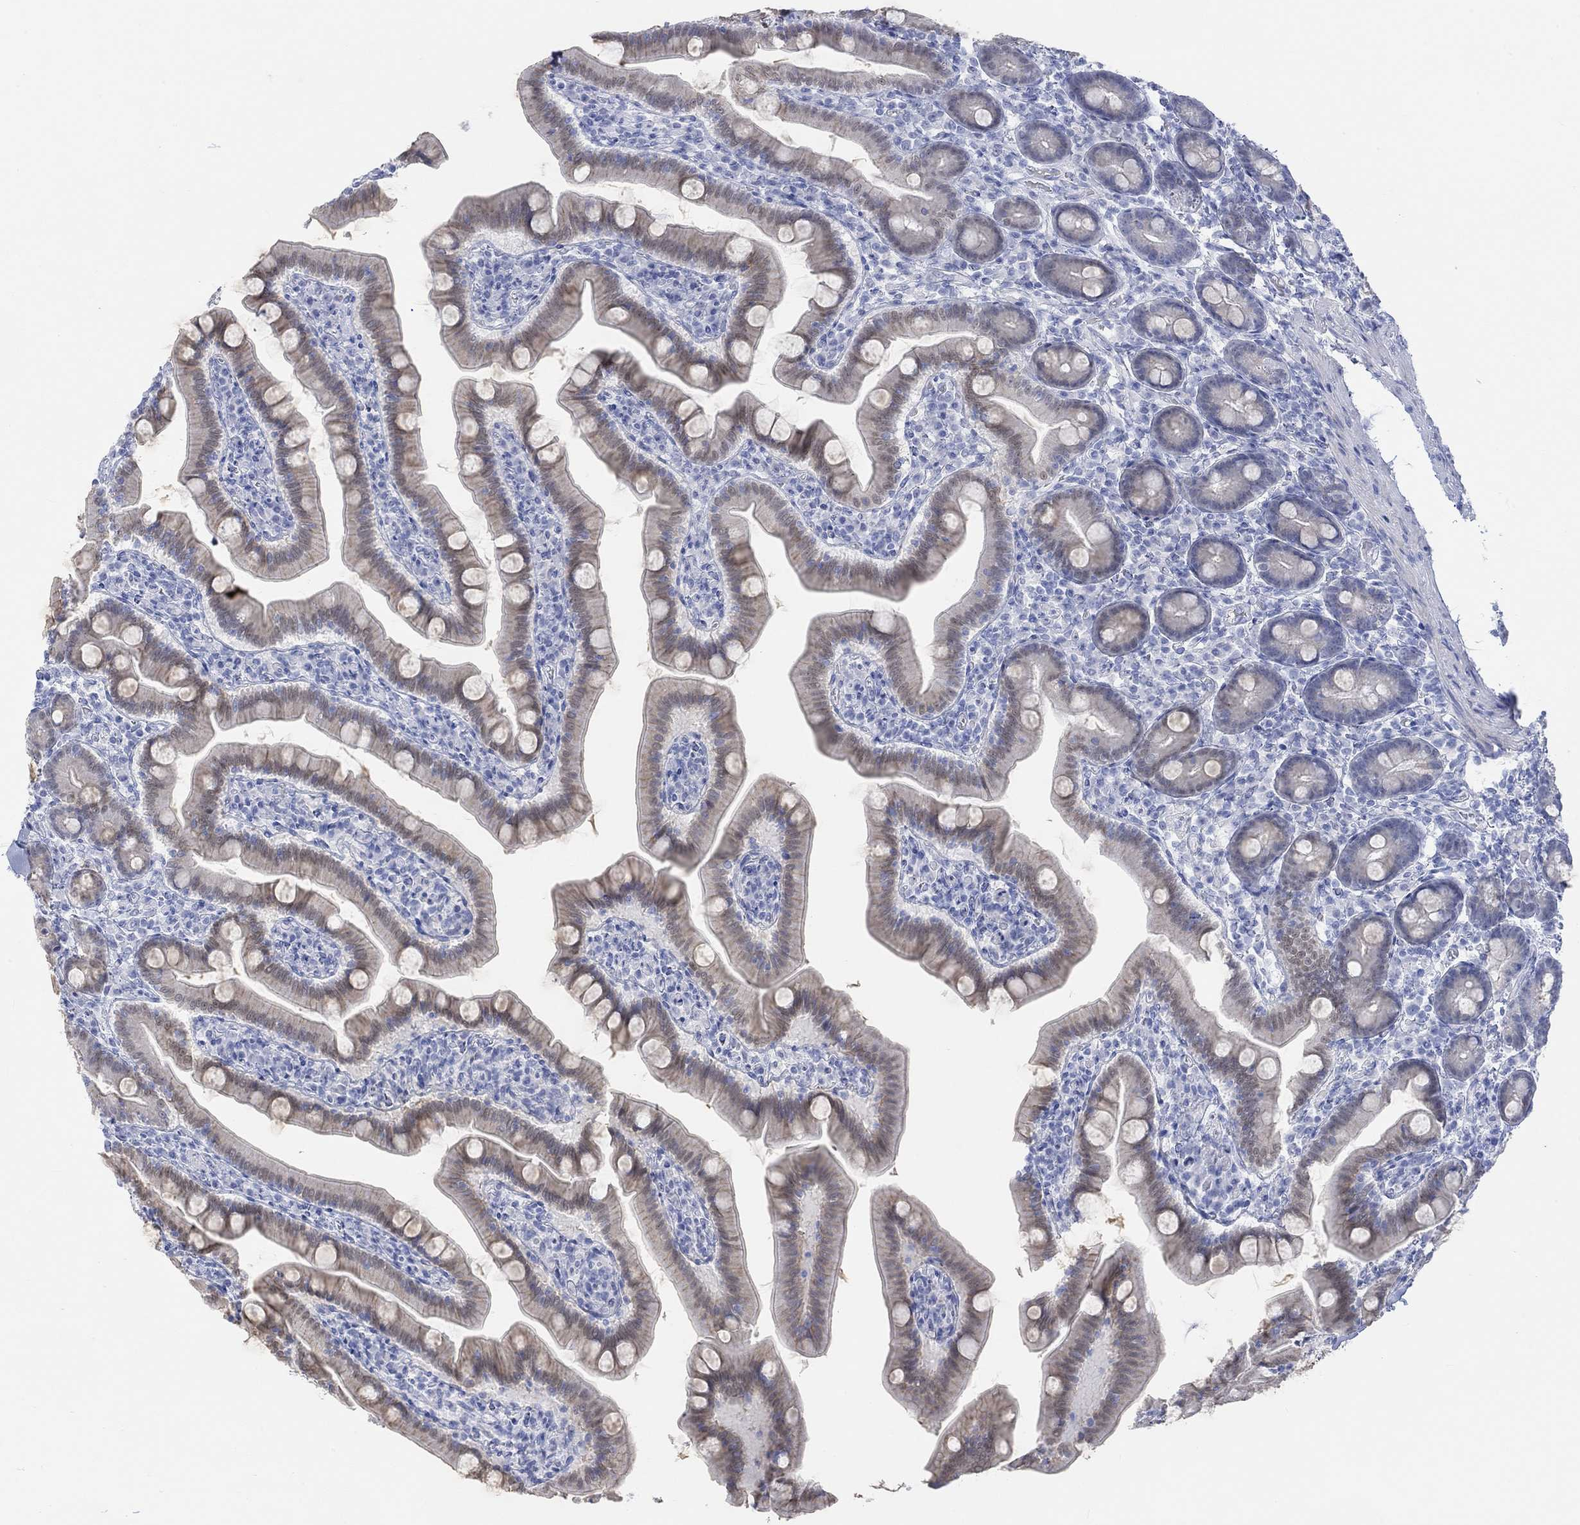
{"staining": {"intensity": "weak", "quantity": "<25%", "location": "nuclear"}, "tissue": "small intestine", "cell_type": "Glandular cells", "image_type": "normal", "snomed": [{"axis": "morphology", "description": "Normal tissue, NOS"}, {"axis": "topography", "description": "Small intestine"}], "caption": "Immunohistochemistry histopathology image of benign small intestine: small intestine stained with DAB demonstrates no significant protein expression in glandular cells. Nuclei are stained in blue.", "gene": "AK8", "patient": {"sex": "male", "age": 66}}